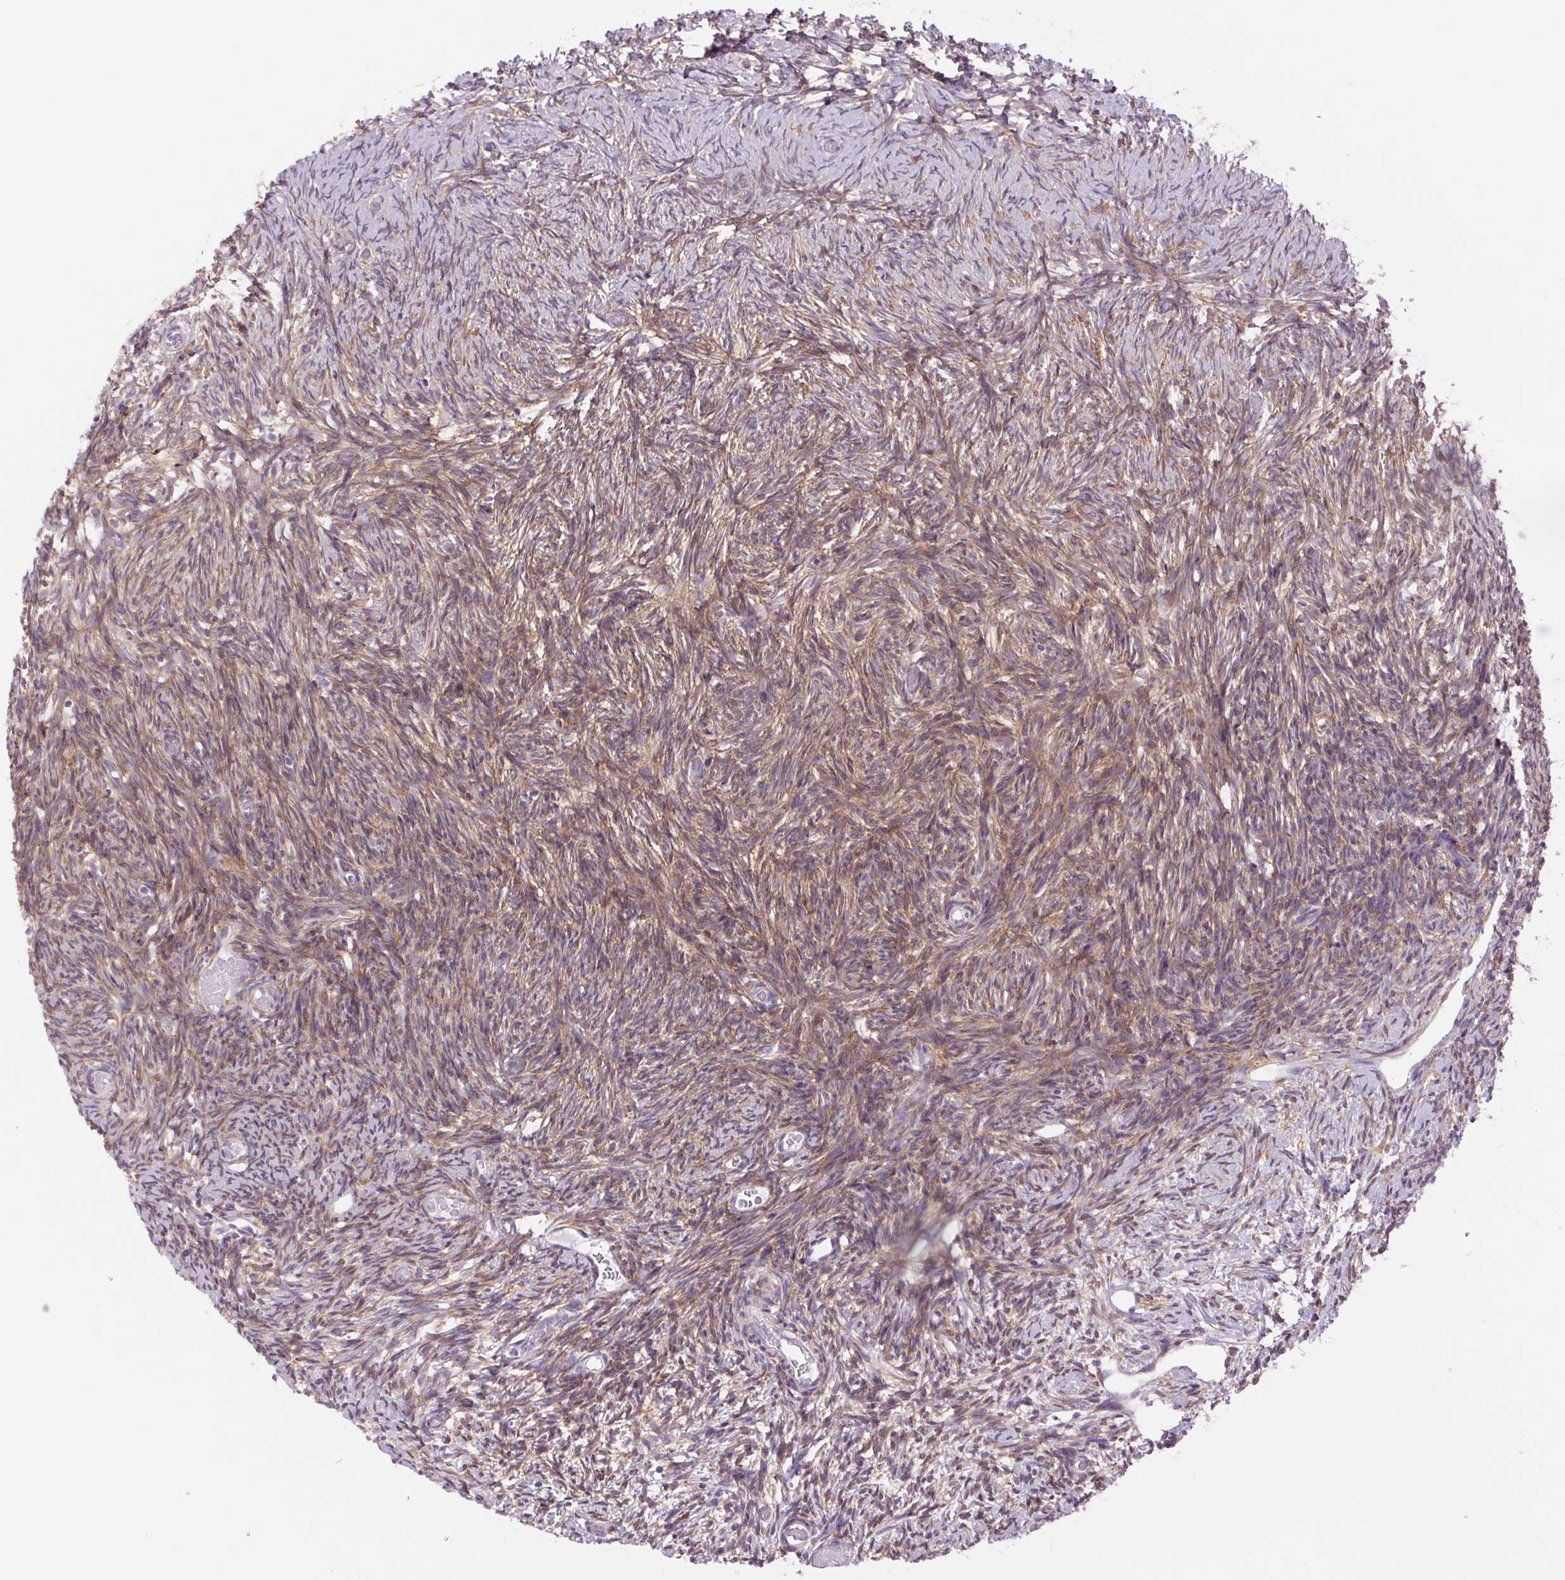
{"staining": {"intensity": "negative", "quantity": "none", "location": "none"}, "tissue": "ovary", "cell_type": "Follicle cells", "image_type": "normal", "snomed": [{"axis": "morphology", "description": "Normal tissue, NOS"}, {"axis": "topography", "description": "Ovary"}], "caption": "IHC photomicrograph of benign ovary: ovary stained with DAB demonstrates no significant protein expression in follicle cells. (Brightfield microscopy of DAB (3,3'-diaminobenzidine) immunohistochemistry (IHC) at high magnification).", "gene": "SOWAHC", "patient": {"sex": "female", "age": 39}}